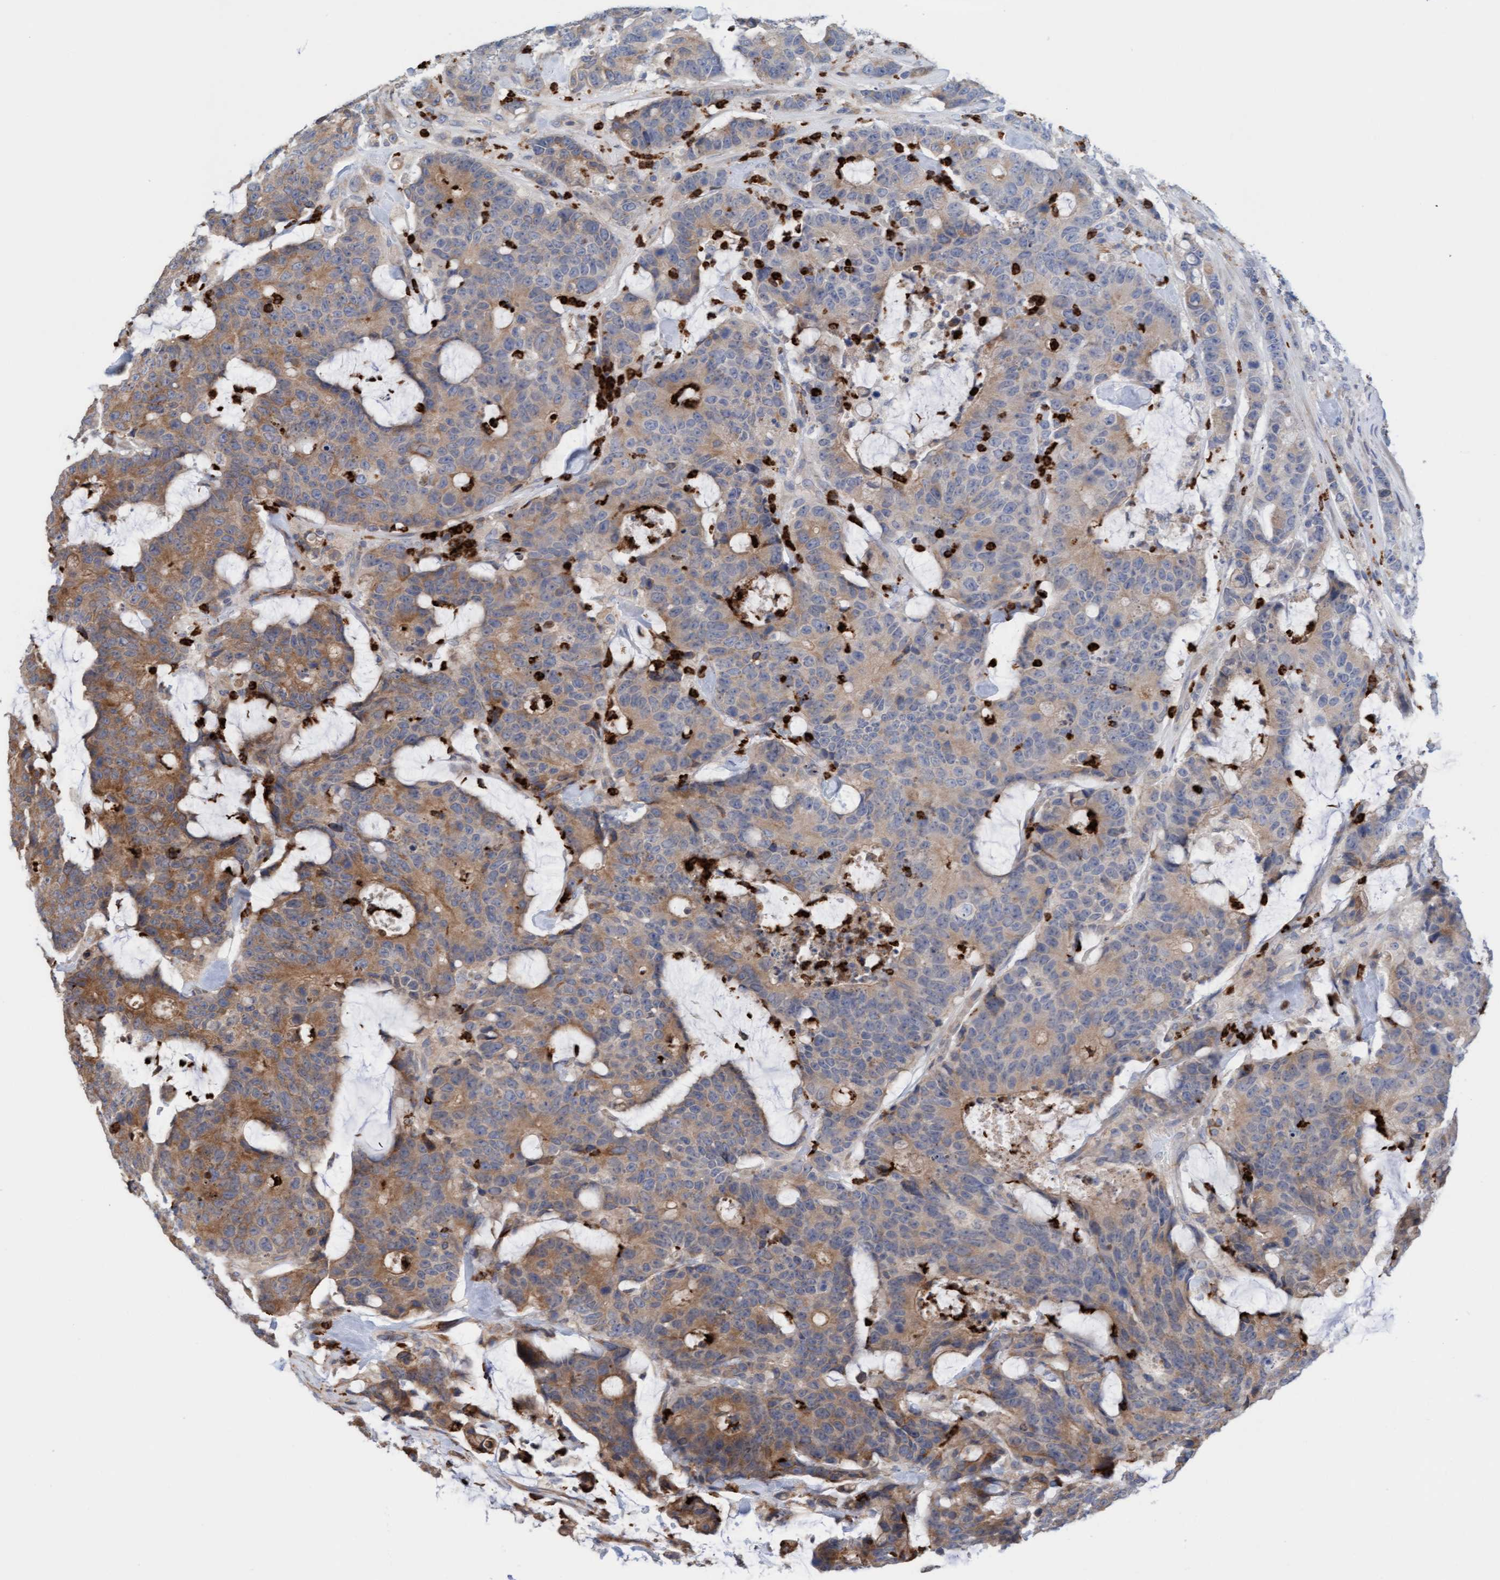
{"staining": {"intensity": "moderate", "quantity": "25%-75%", "location": "cytoplasmic/membranous"}, "tissue": "colorectal cancer", "cell_type": "Tumor cells", "image_type": "cancer", "snomed": [{"axis": "morphology", "description": "Adenocarcinoma, NOS"}, {"axis": "topography", "description": "Colon"}], "caption": "IHC (DAB) staining of human colorectal cancer shows moderate cytoplasmic/membranous protein positivity in about 25%-75% of tumor cells.", "gene": "MMP8", "patient": {"sex": "female", "age": 86}}